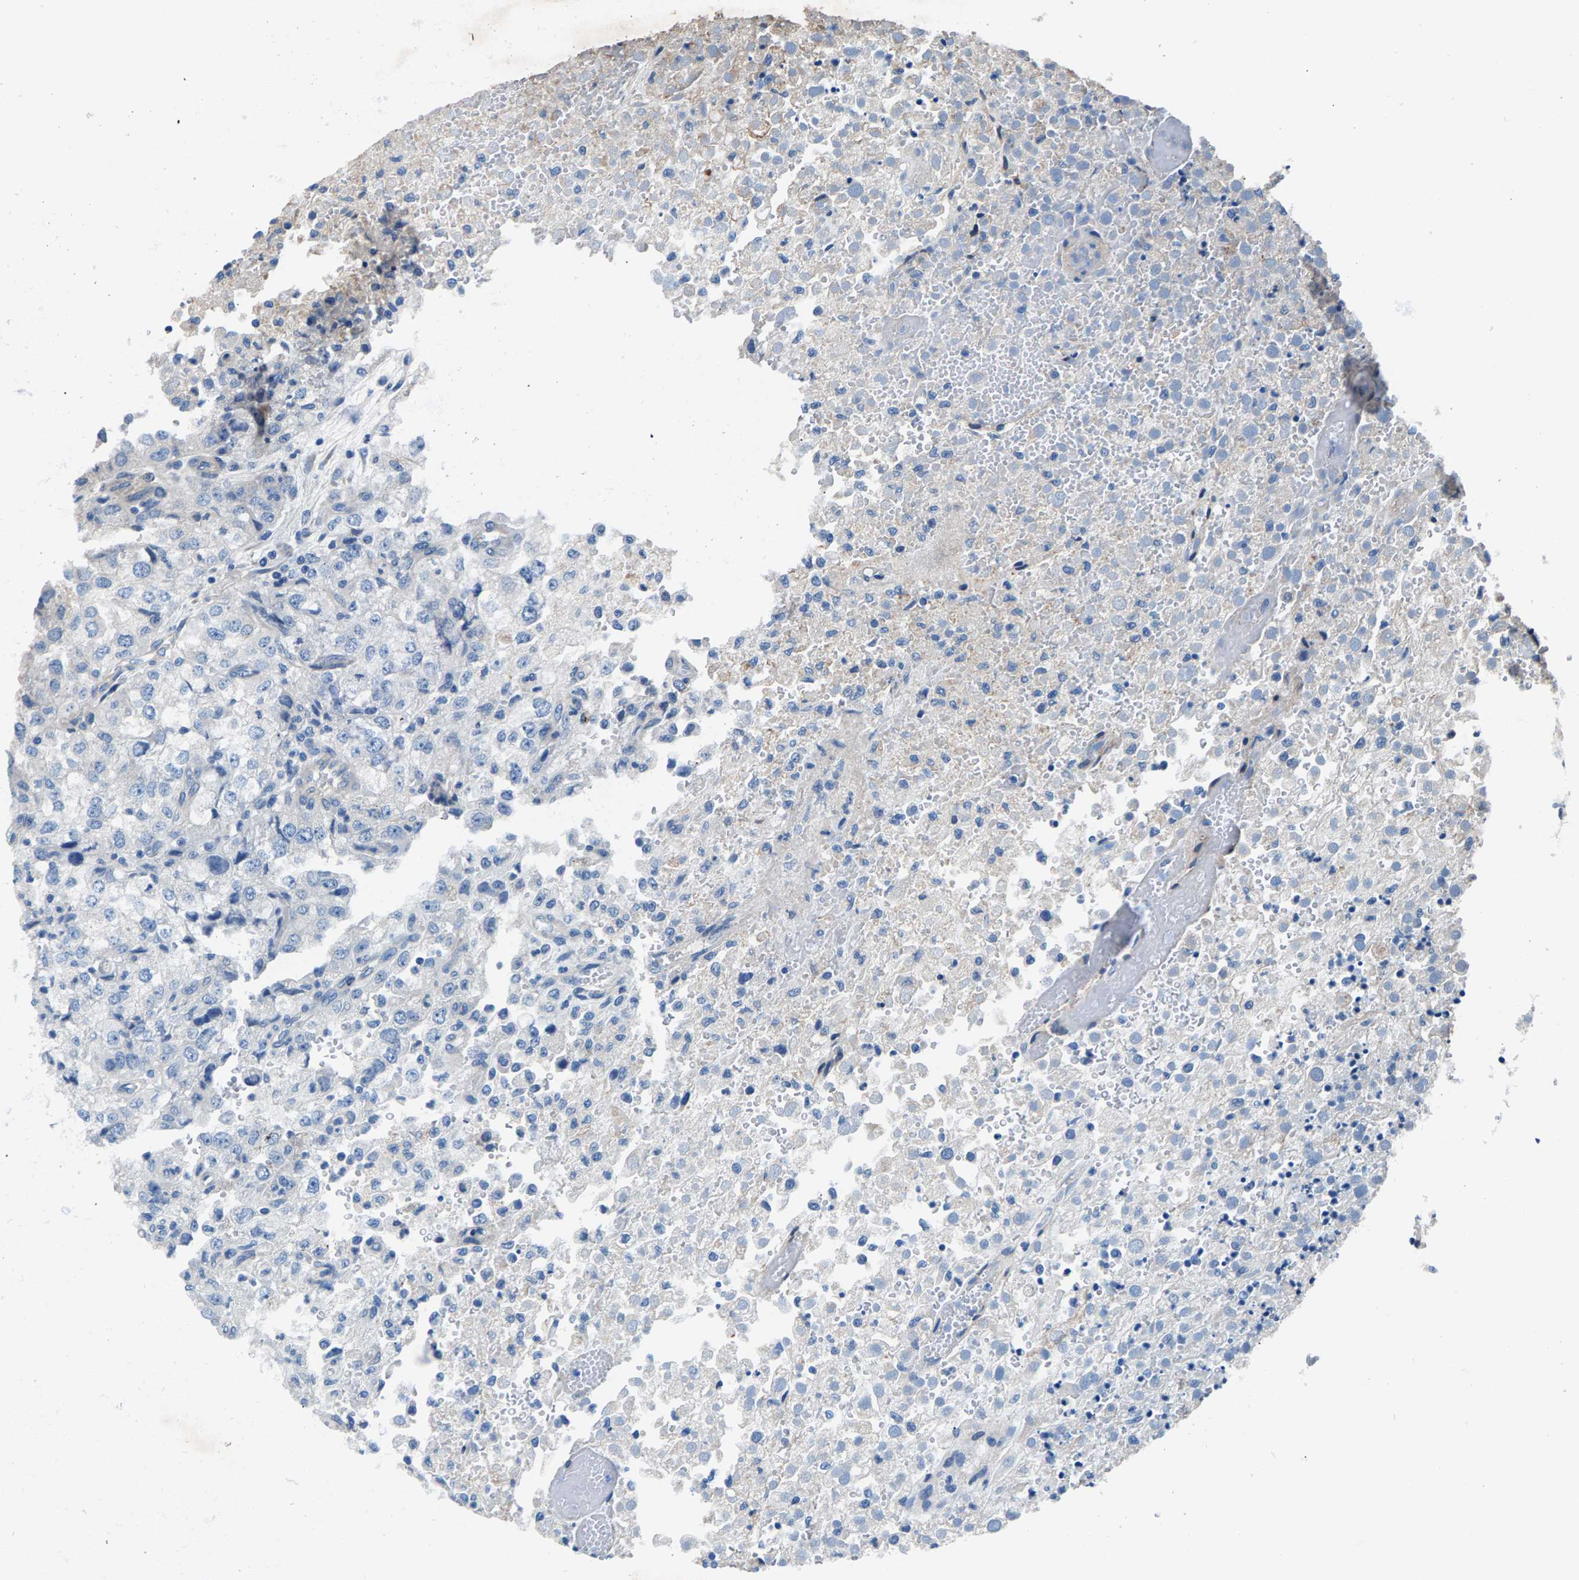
{"staining": {"intensity": "negative", "quantity": "none", "location": "none"}, "tissue": "renal cancer", "cell_type": "Tumor cells", "image_type": "cancer", "snomed": [{"axis": "morphology", "description": "Adenocarcinoma, NOS"}, {"axis": "topography", "description": "Kidney"}], "caption": "Protein analysis of adenocarcinoma (renal) demonstrates no significant expression in tumor cells. (Brightfield microscopy of DAB (3,3'-diaminobenzidine) immunohistochemistry at high magnification).", "gene": "CDRT4", "patient": {"sex": "female", "age": 54}}